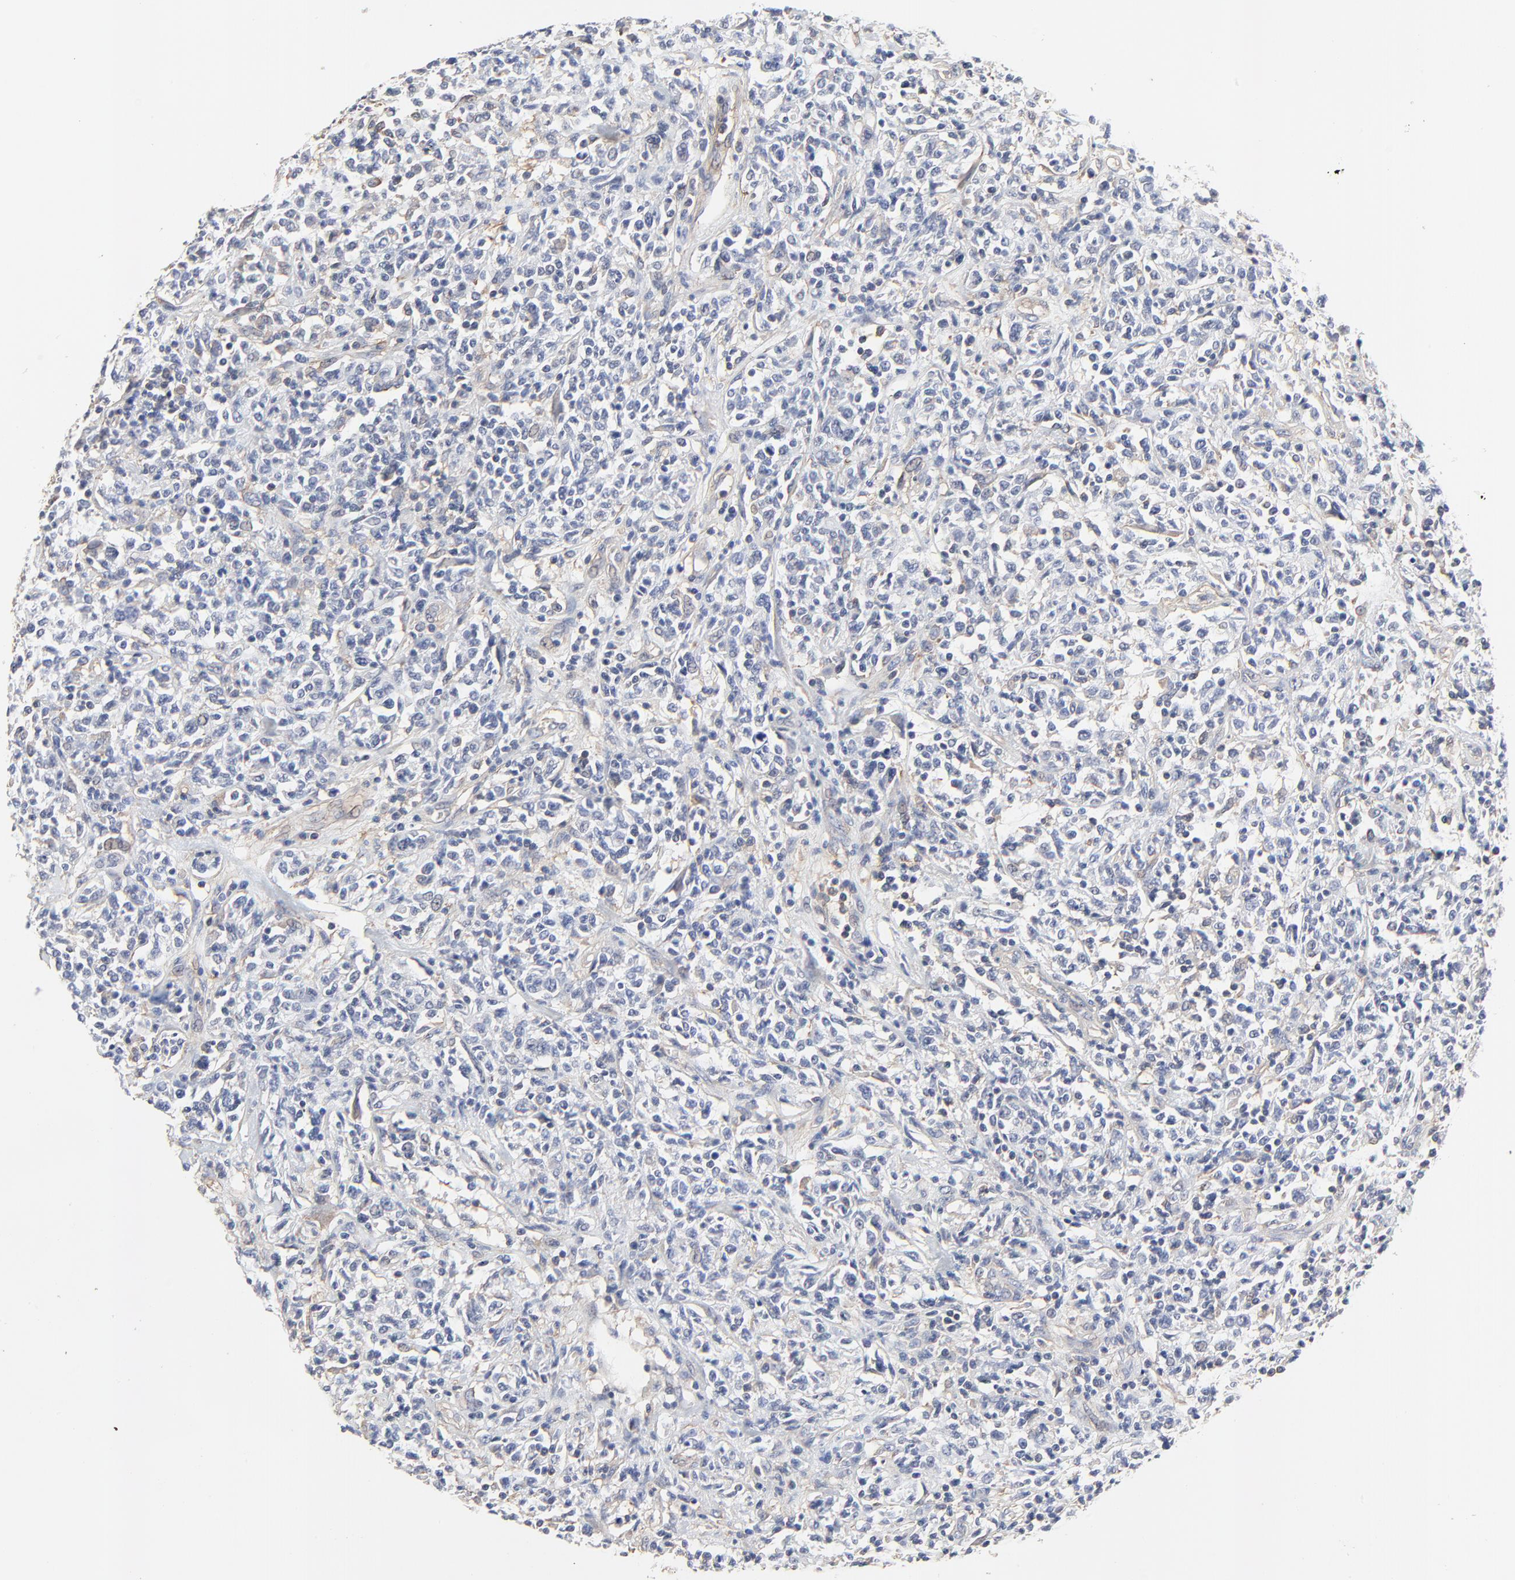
{"staining": {"intensity": "negative", "quantity": "none", "location": "none"}, "tissue": "lymphoma", "cell_type": "Tumor cells", "image_type": "cancer", "snomed": [{"axis": "morphology", "description": "Malignant lymphoma, non-Hodgkin's type, Low grade"}, {"axis": "topography", "description": "Small intestine"}], "caption": "A high-resolution micrograph shows immunohistochemistry (IHC) staining of lymphoma, which displays no significant expression in tumor cells.", "gene": "NXF3", "patient": {"sex": "female", "age": 59}}